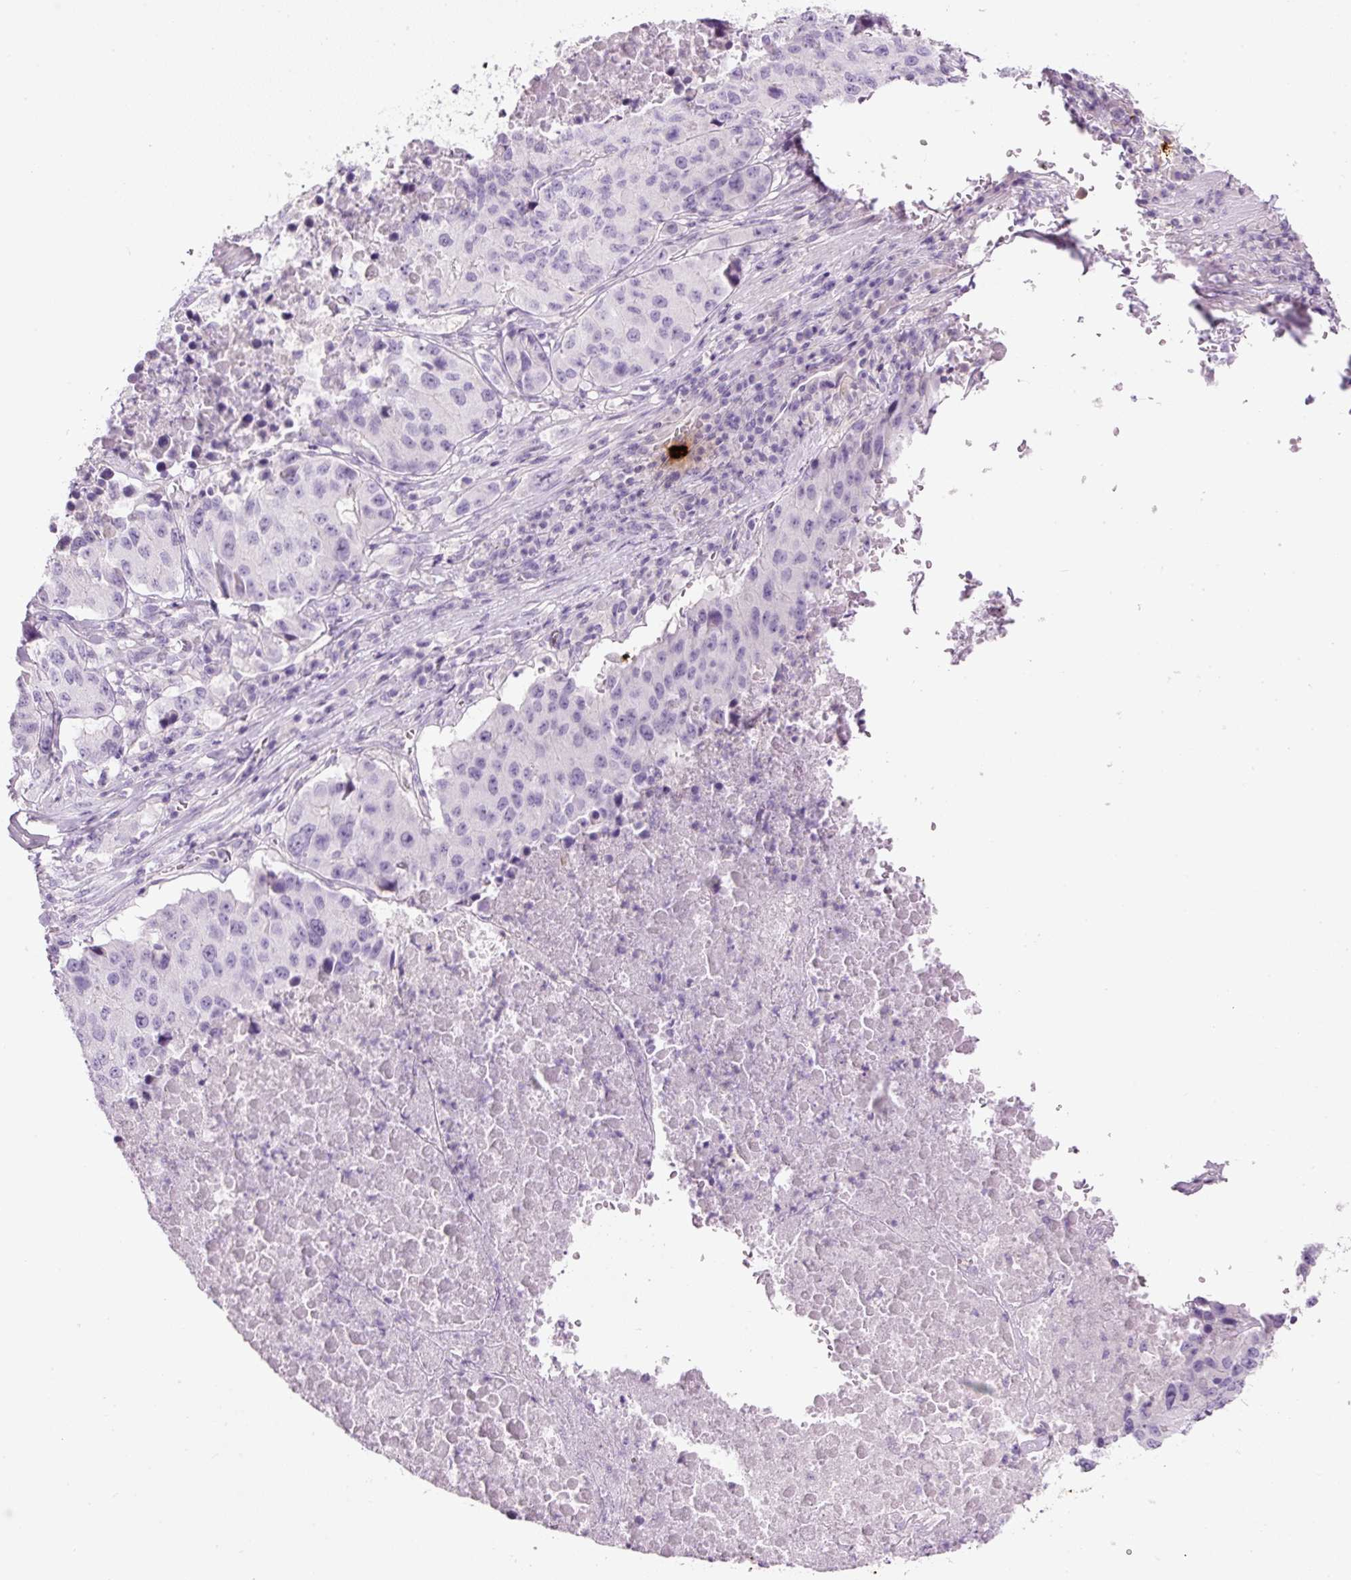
{"staining": {"intensity": "negative", "quantity": "none", "location": "none"}, "tissue": "stomach cancer", "cell_type": "Tumor cells", "image_type": "cancer", "snomed": [{"axis": "morphology", "description": "Adenocarcinoma, NOS"}, {"axis": "topography", "description": "Stomach"}], "caption": "Immunohistochemistry of stomach cancer demonstrates no positivity in tumor cells. Nuclei are stained in blue.", "gene": "CMA1", "patient": {"sex": "male", "age": 71}}